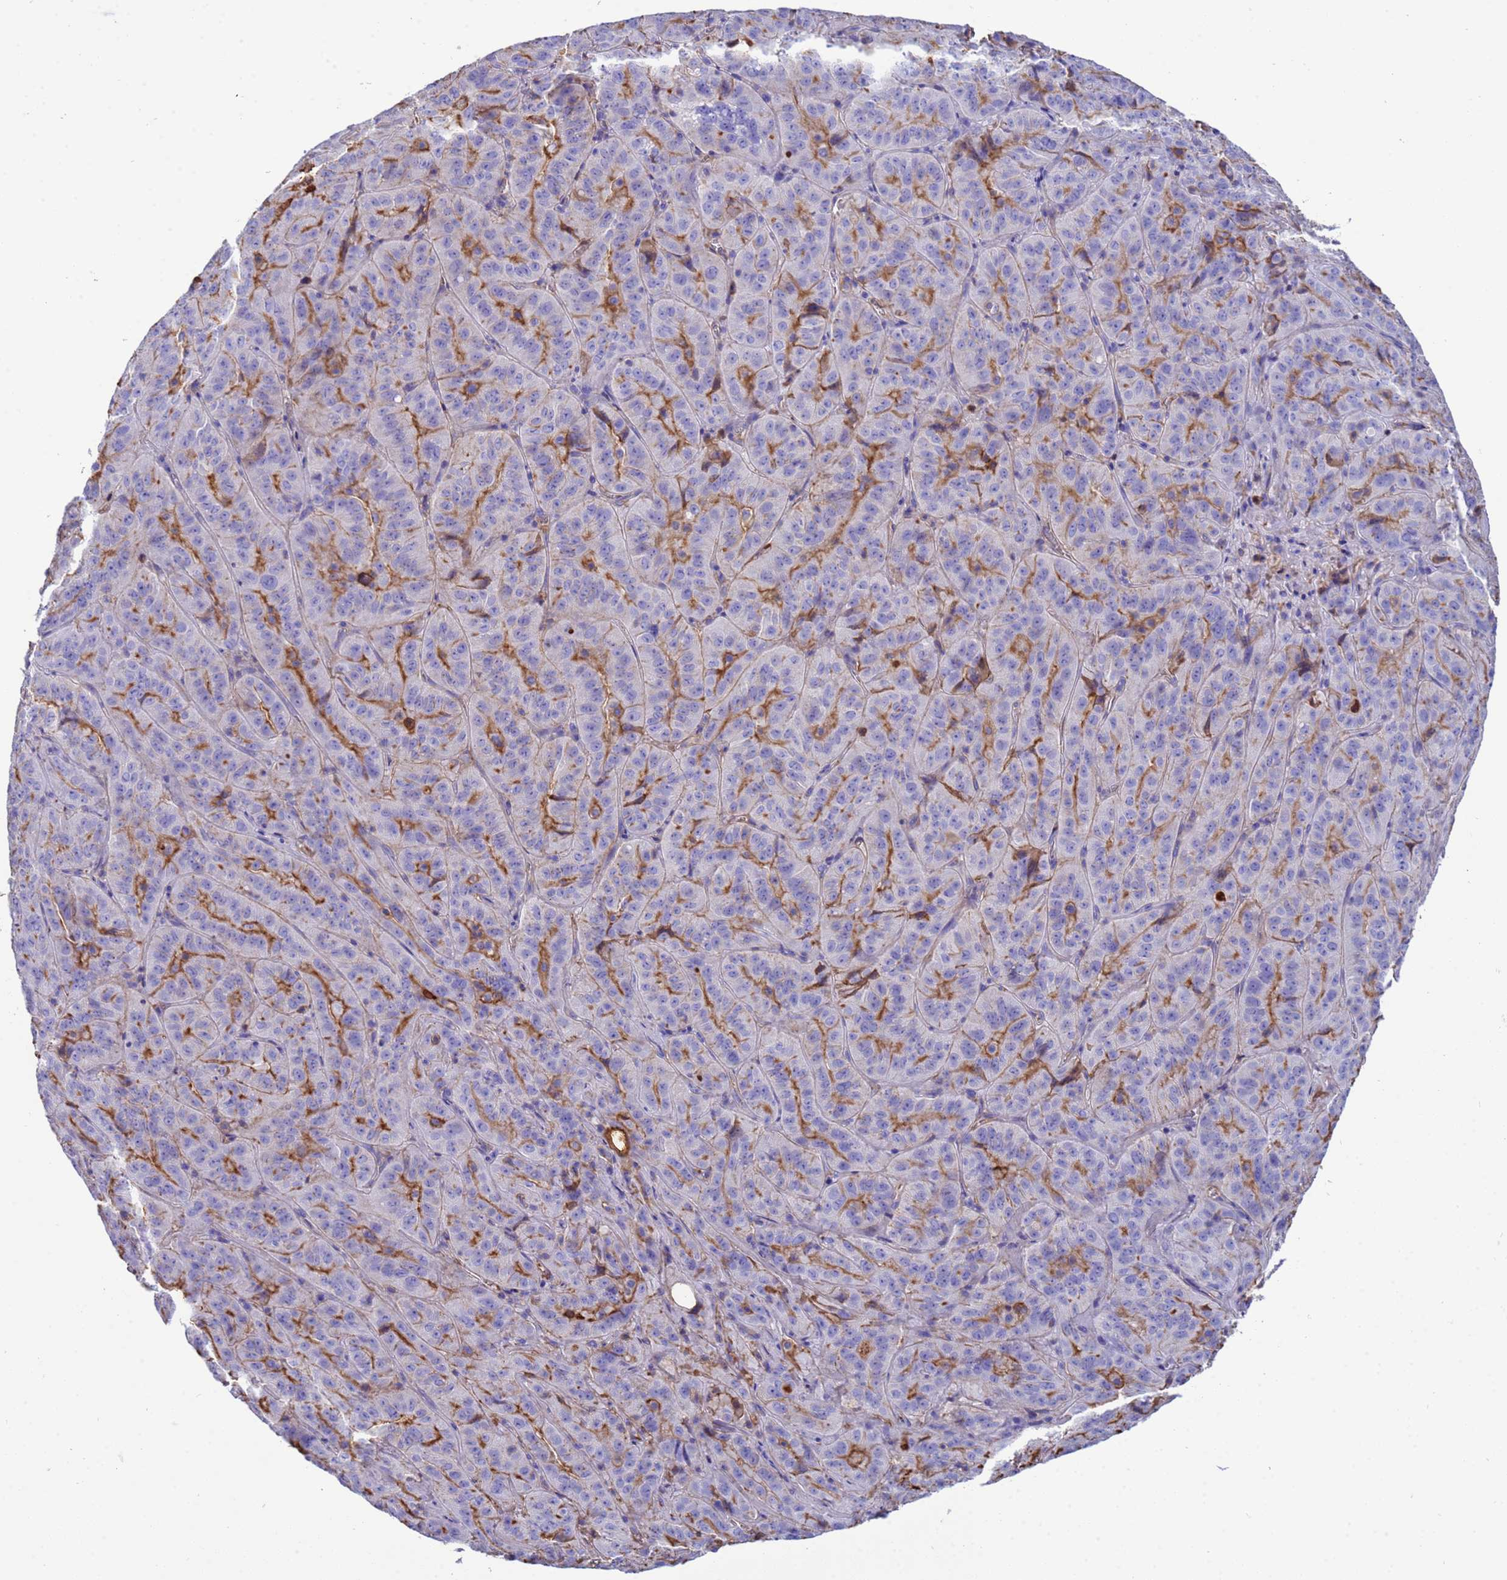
{"staining": {"intensity": "negative", "quantity": "none", "location": "none"}, "tissue": "pancreatic cancer", "cell_type": "Tumor cells", "image_type": "cancer", "snomed": [{"axis": "morphology", "description": "Adenocarcinoma, NOS"}, {"axis": "topography", "description": "Pancreas"}], "caption": "Immunohistochemistry micrograph of neoplastic tissue: pancreatic adenocarcinoma stained with DAB (3,3'-diaminobenzidine) exhibits no significant protein positivity in tumor cells. (Stains: DAB (3,3'-diaminobenzidine) immunohistochemistry with hematoxylin counter stain, Microscopy: brightfield microscopy at high magnification).", "gene": "H1-7", "patient": {"sex": "male", "age": 63}}